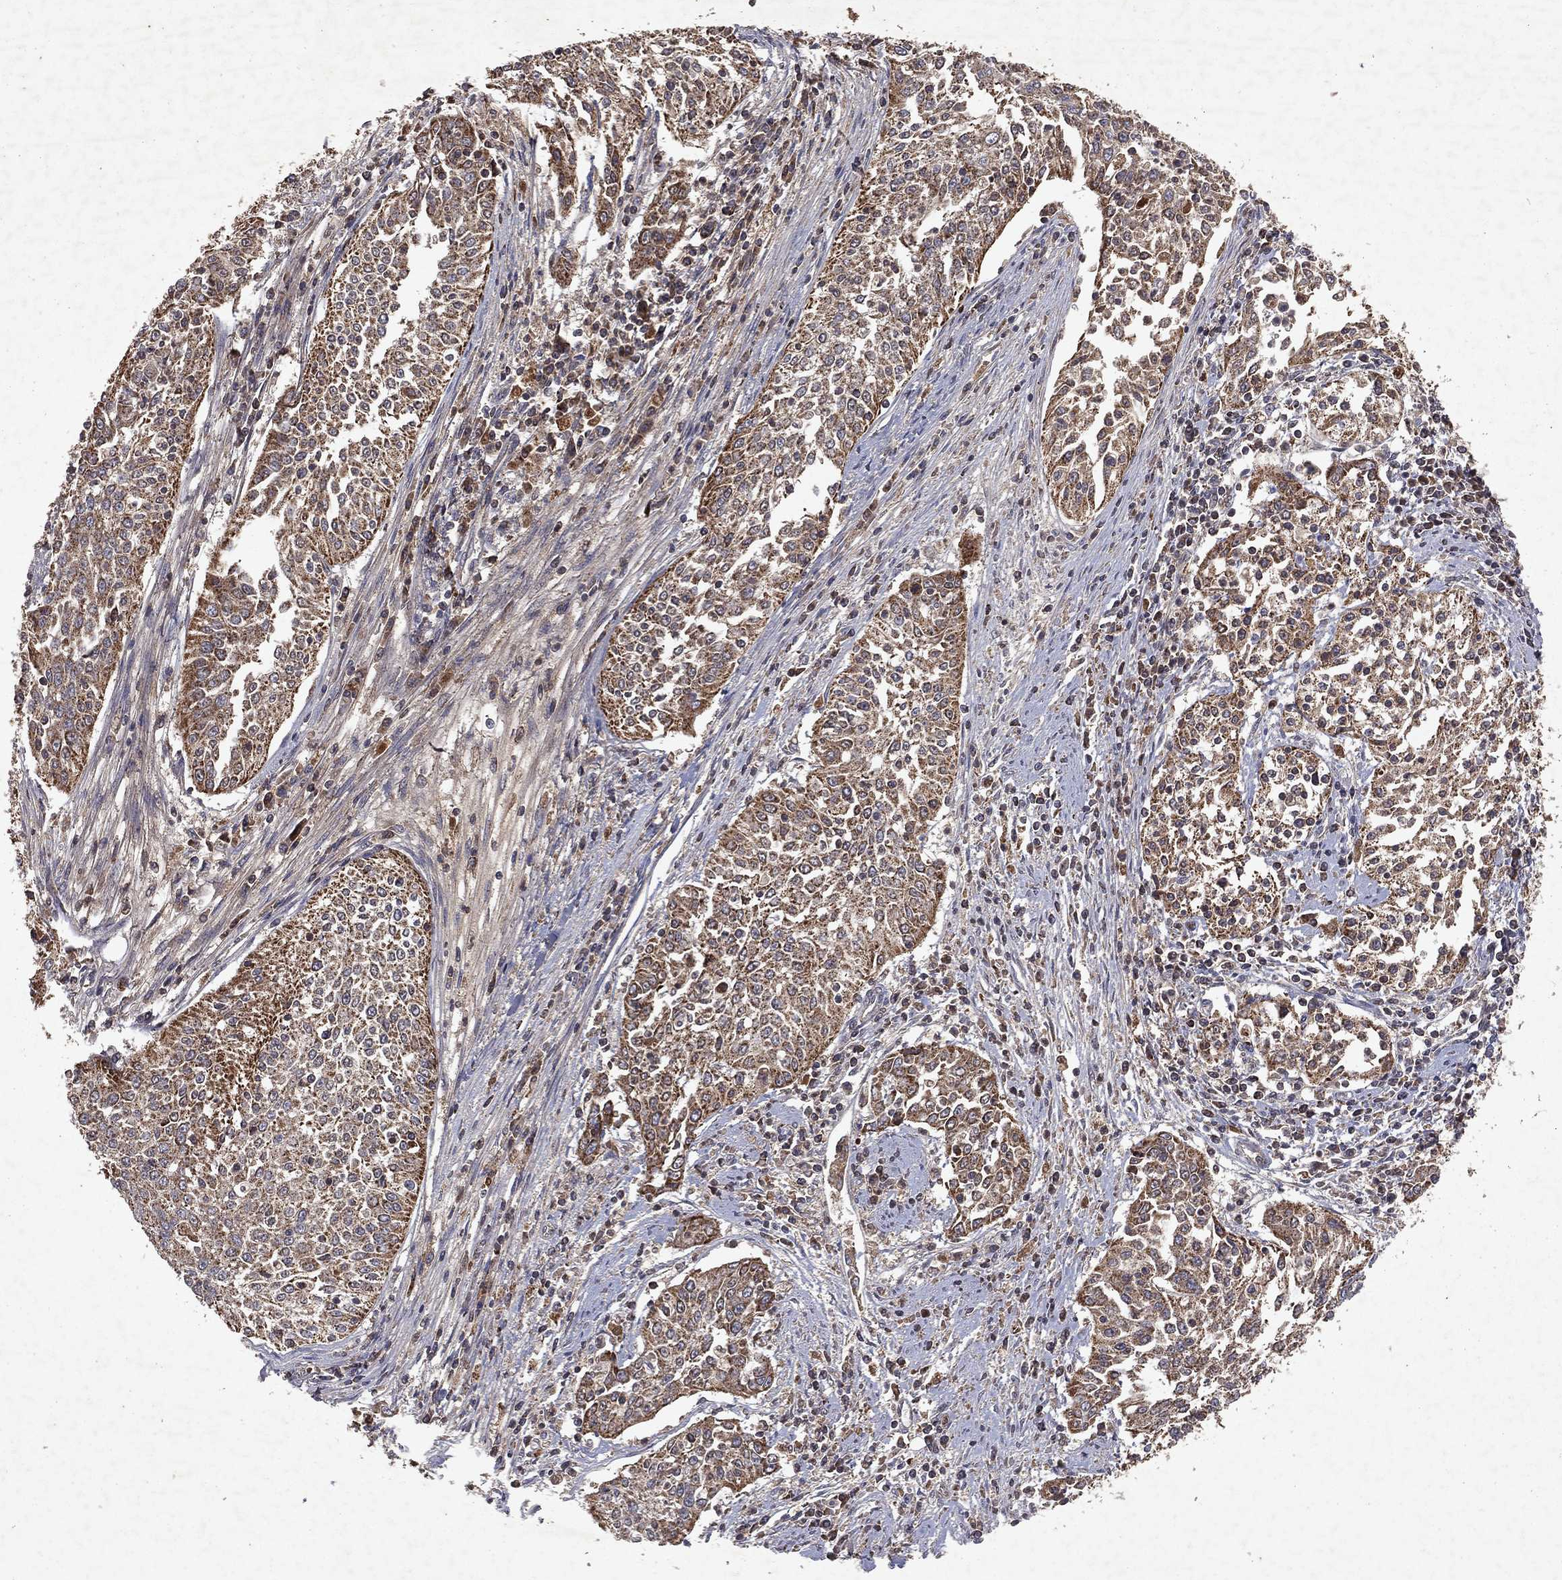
{"staining": {"intensity": "moderate", "quantity": ">75%", "location": "cytoplasmic/membranous"}, "tissue": "cervical cancer", "cell_type": "Tumor cells", "image_type": "cancer", "snomed": [{"axis": "morphology", "description": "Squamous cell carcinoma, NOS"}, {"axis": "topography", "description": "Cervix"}], "caption": "Immunohistochemical staining of human cervical cancer reveals moderate cytoplasmic/membranous protein expression in approximately >75% of tumor cells.", "gene": "PYROXD2", "patient": {"sex": "female", "age": 41}}